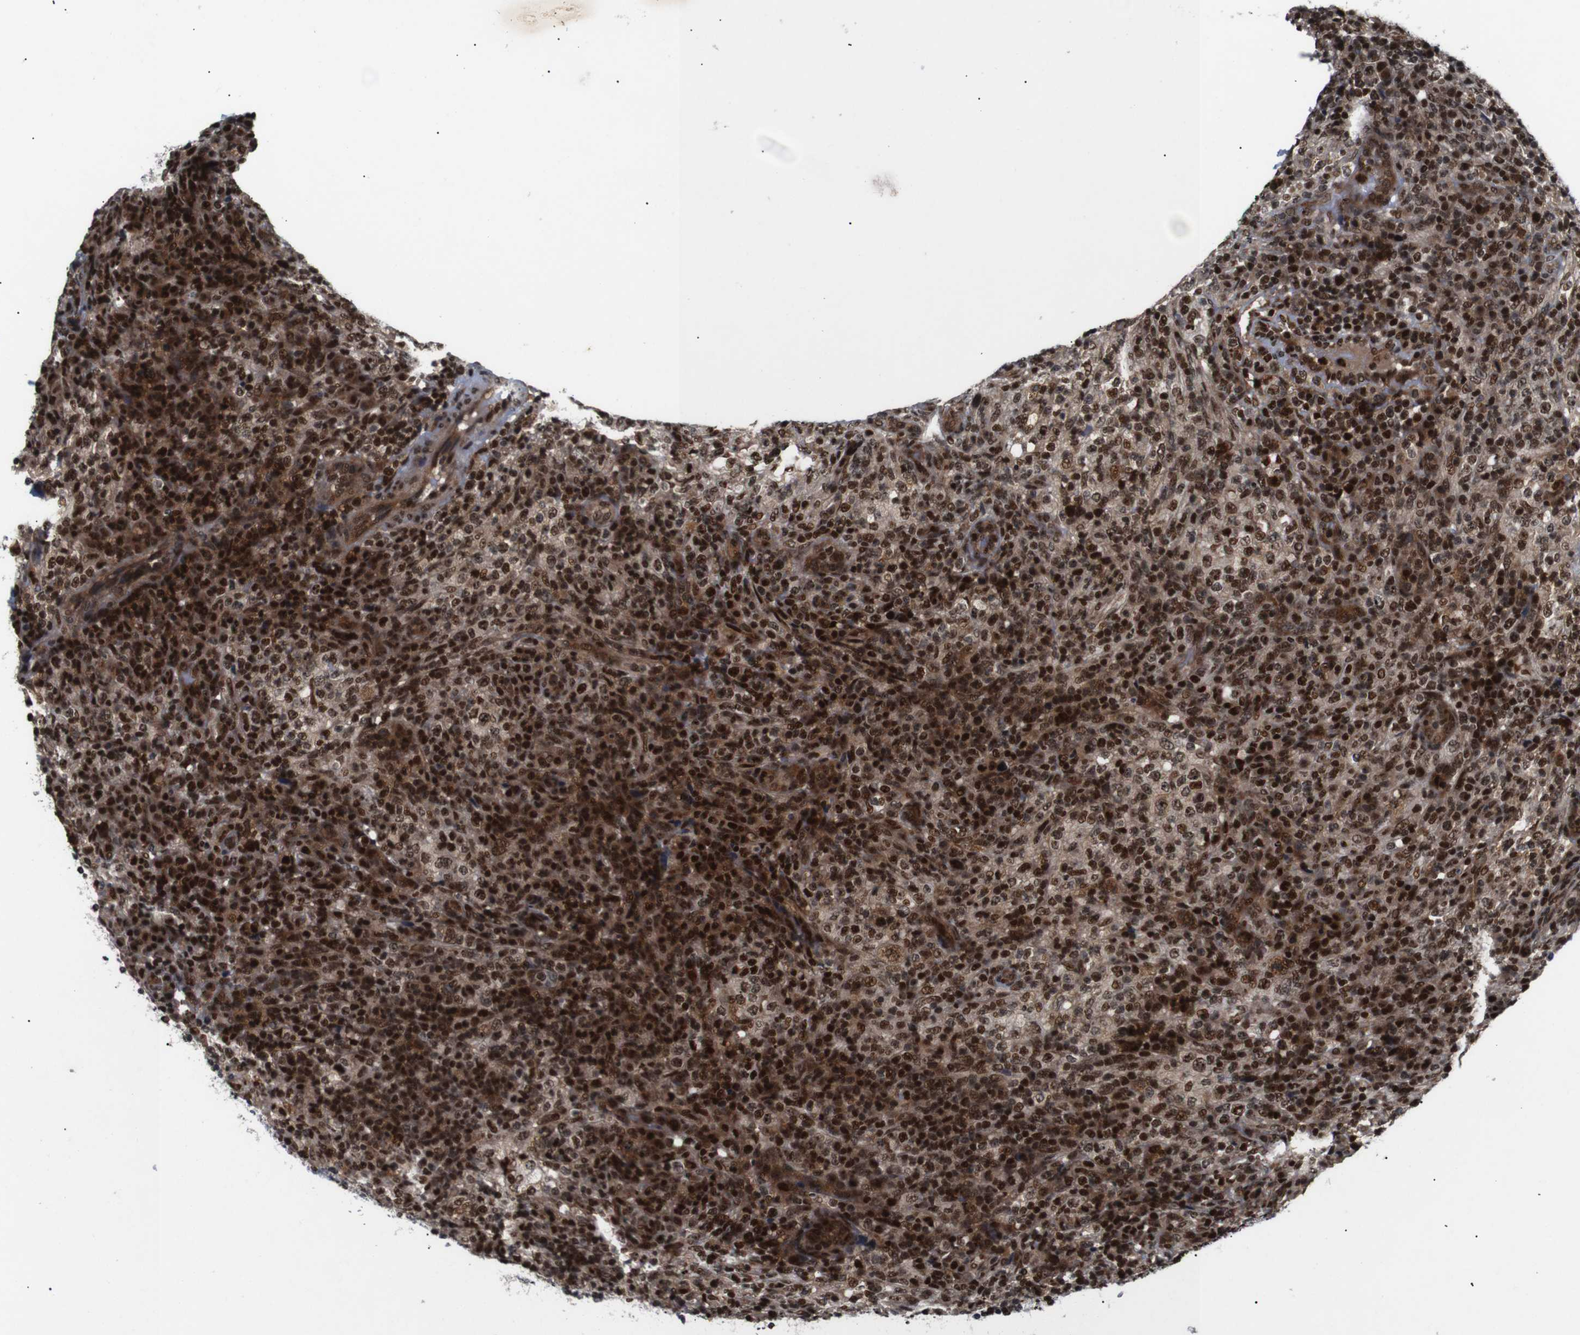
{"staining": {"intensity": "strong", "quantity": ">75%", "location": "nuclear"}, "tissue": "lymphoma", "cell_type": "Tumor cells", "image_type": "cancer", "snomed": [{"axis": "morphology", "description": "Malignant lymphoma, non-Hodgkin's type, High grade"}, {"axis": "topography", "description": "Lymph node"}], "caption": "This histopathology image shows high-grade malignant lymphoma, non-Hodgkin's type stained with immunohistochemistry (IHC) to label a protein in brown. The nuclear of tumor cells show strong positivity for the protein. Nuclei are counter-stained blue.", "gene": "KIF23", "patient": {"sex": "female", "age": 76}}